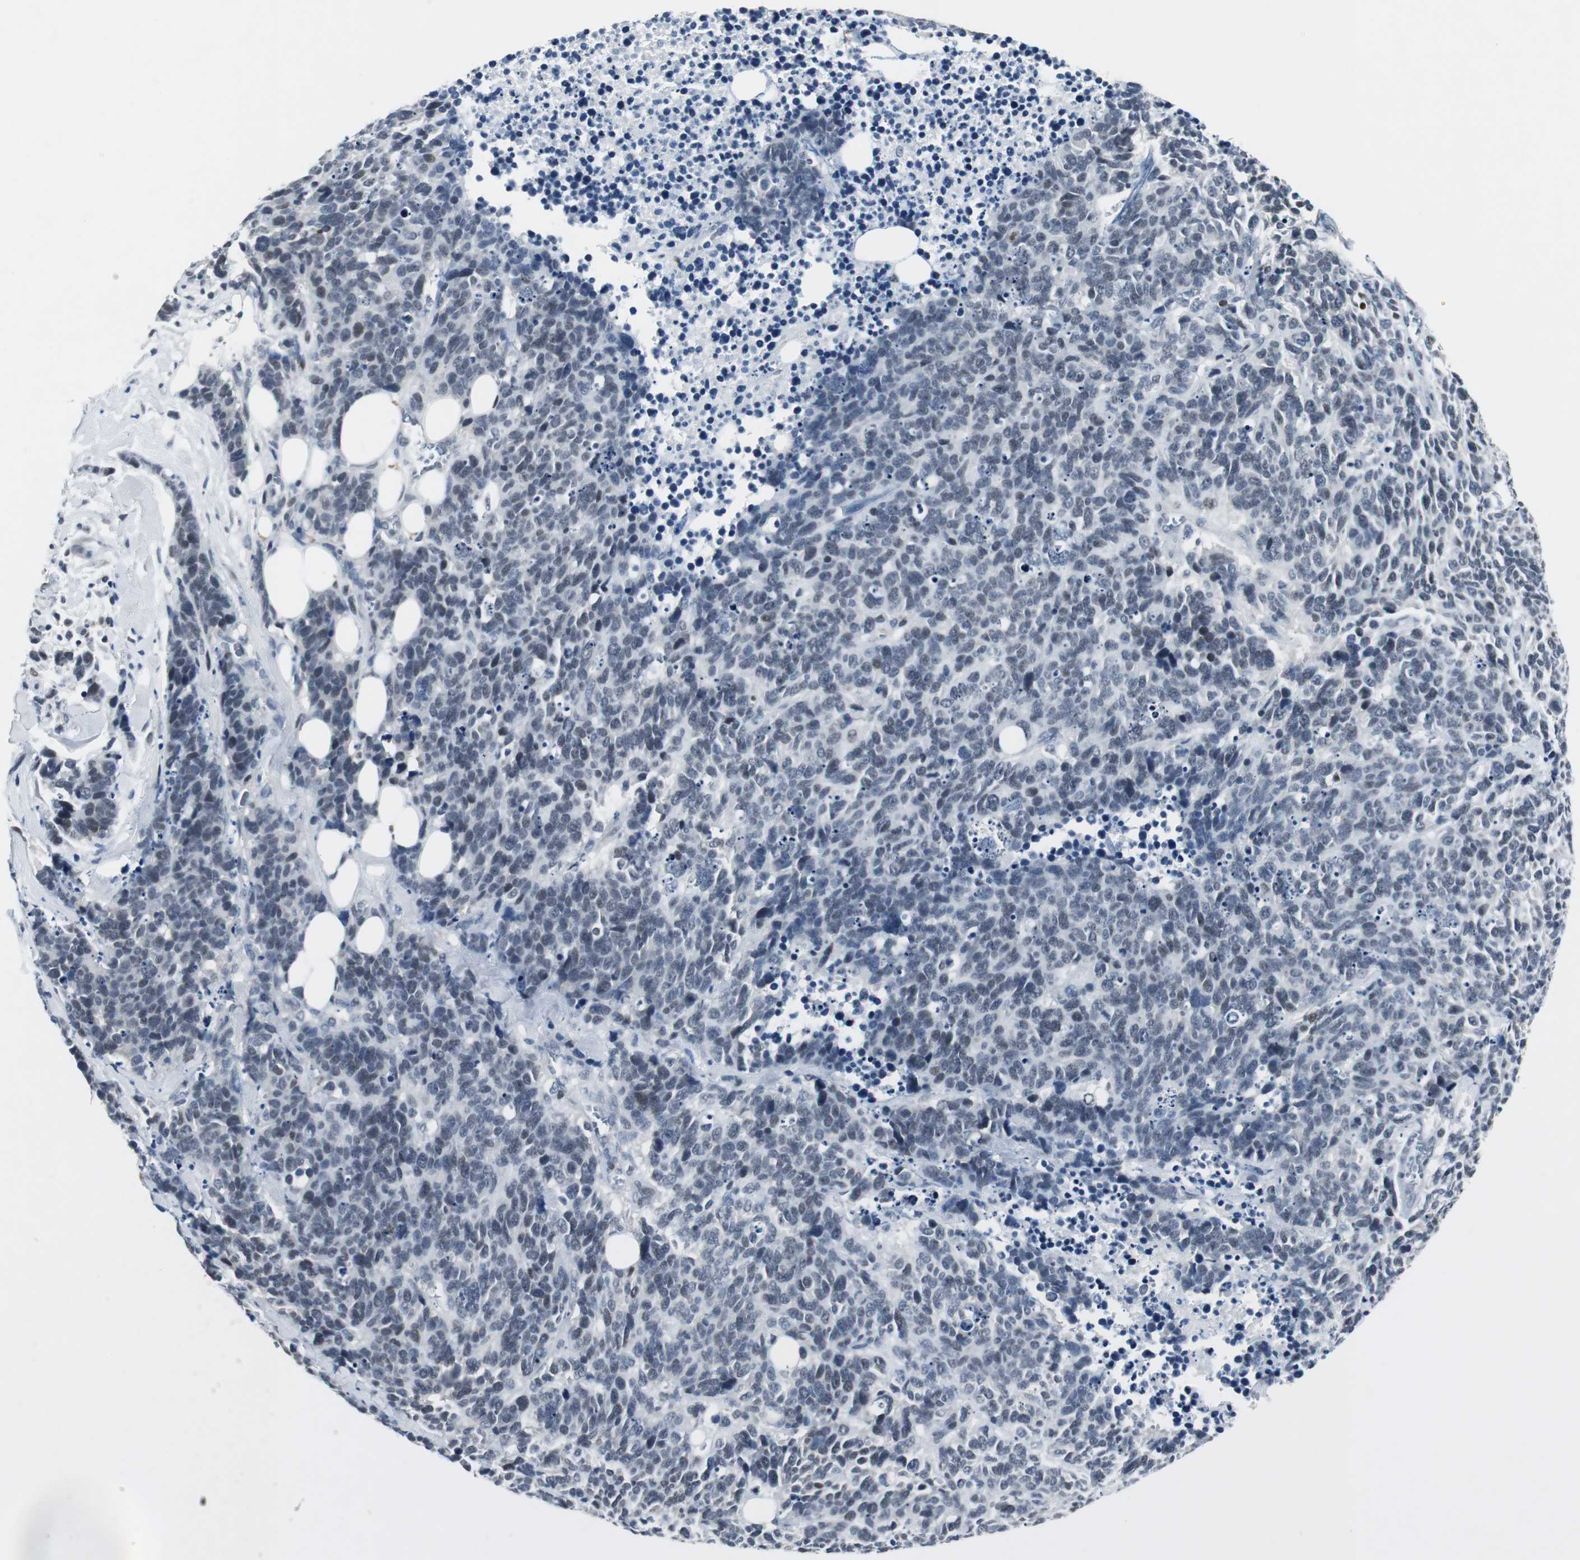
{"staining": {"intensity": "negative", "quantity": "none", "location": "none"}, "tissue": "lung cancer", "cell_type": "Tumor cells", "image_type": "cancer", "snomed": [{"axis": "morphology", "description": "Neoplasm, malignant, NOS"}, {"axis": "topography", "description": "Lung"}], "caption": "Immunohistochemistry of human malignant neoplasm (lung) exhibits no positivity in tumor cells.", "gene": "ELK1", "patient": {"sex": "female", "age": 58}}